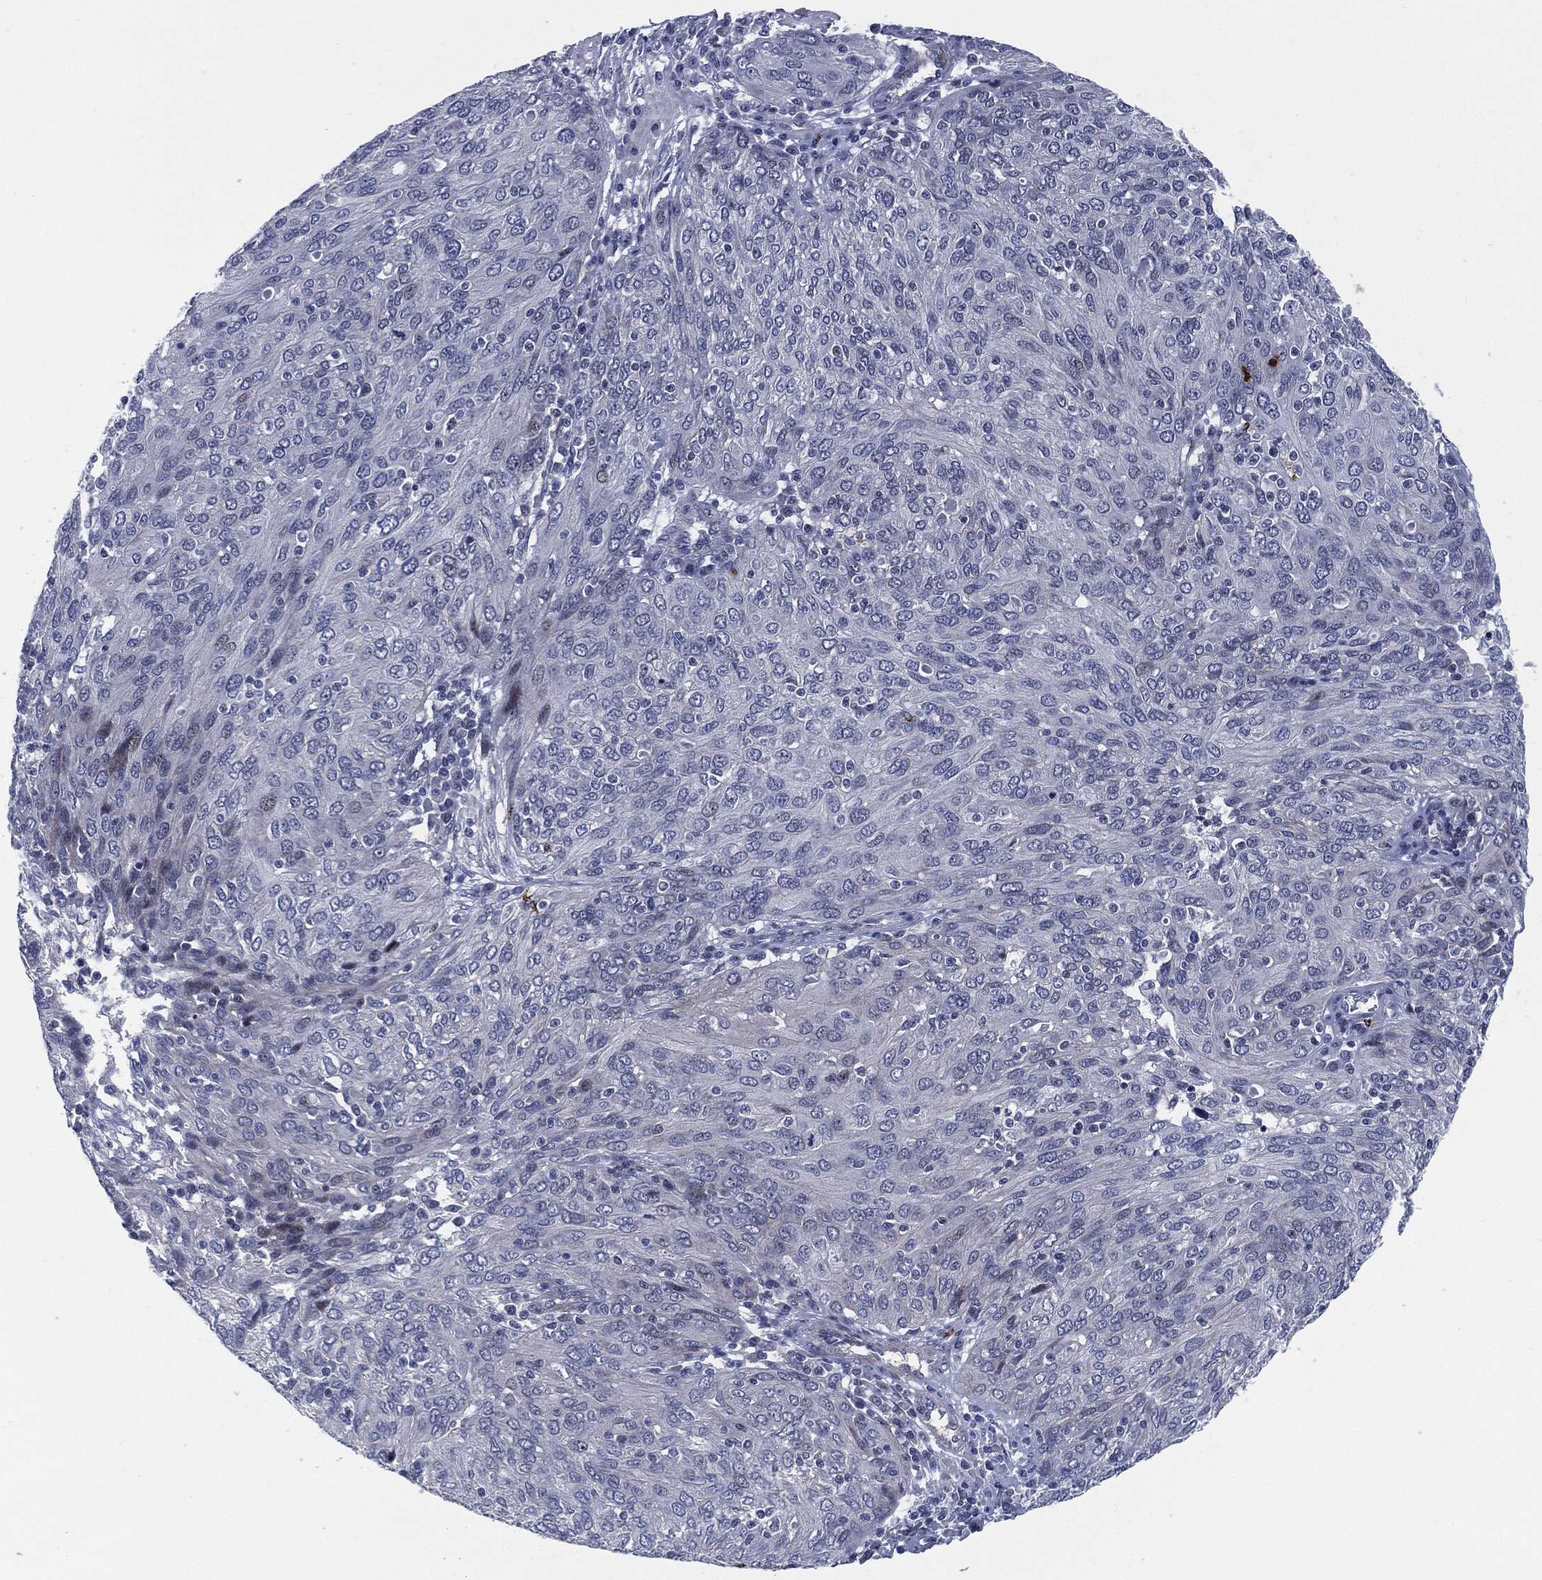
{"staining": {"intensity": "negative", "quantity": "none", "location": "none"}, "tissue": "ovarian cancer", "cell_type": "Tumor cells", "image_type": "cancer", "snomed": [{"axis": "morphology", "description": "Carcinoma, endometroid"}, {"axis": "topography", "description": "Ovary"}], "caption": "IHC of ovarian cancer shows no staining in tumor cells. (DAB (3,3'-diaminobenzidine) immunohistochemistry (IHC), high magnification).", "gene": "MPO", "patient": {"sex": "female", "age": 50}}